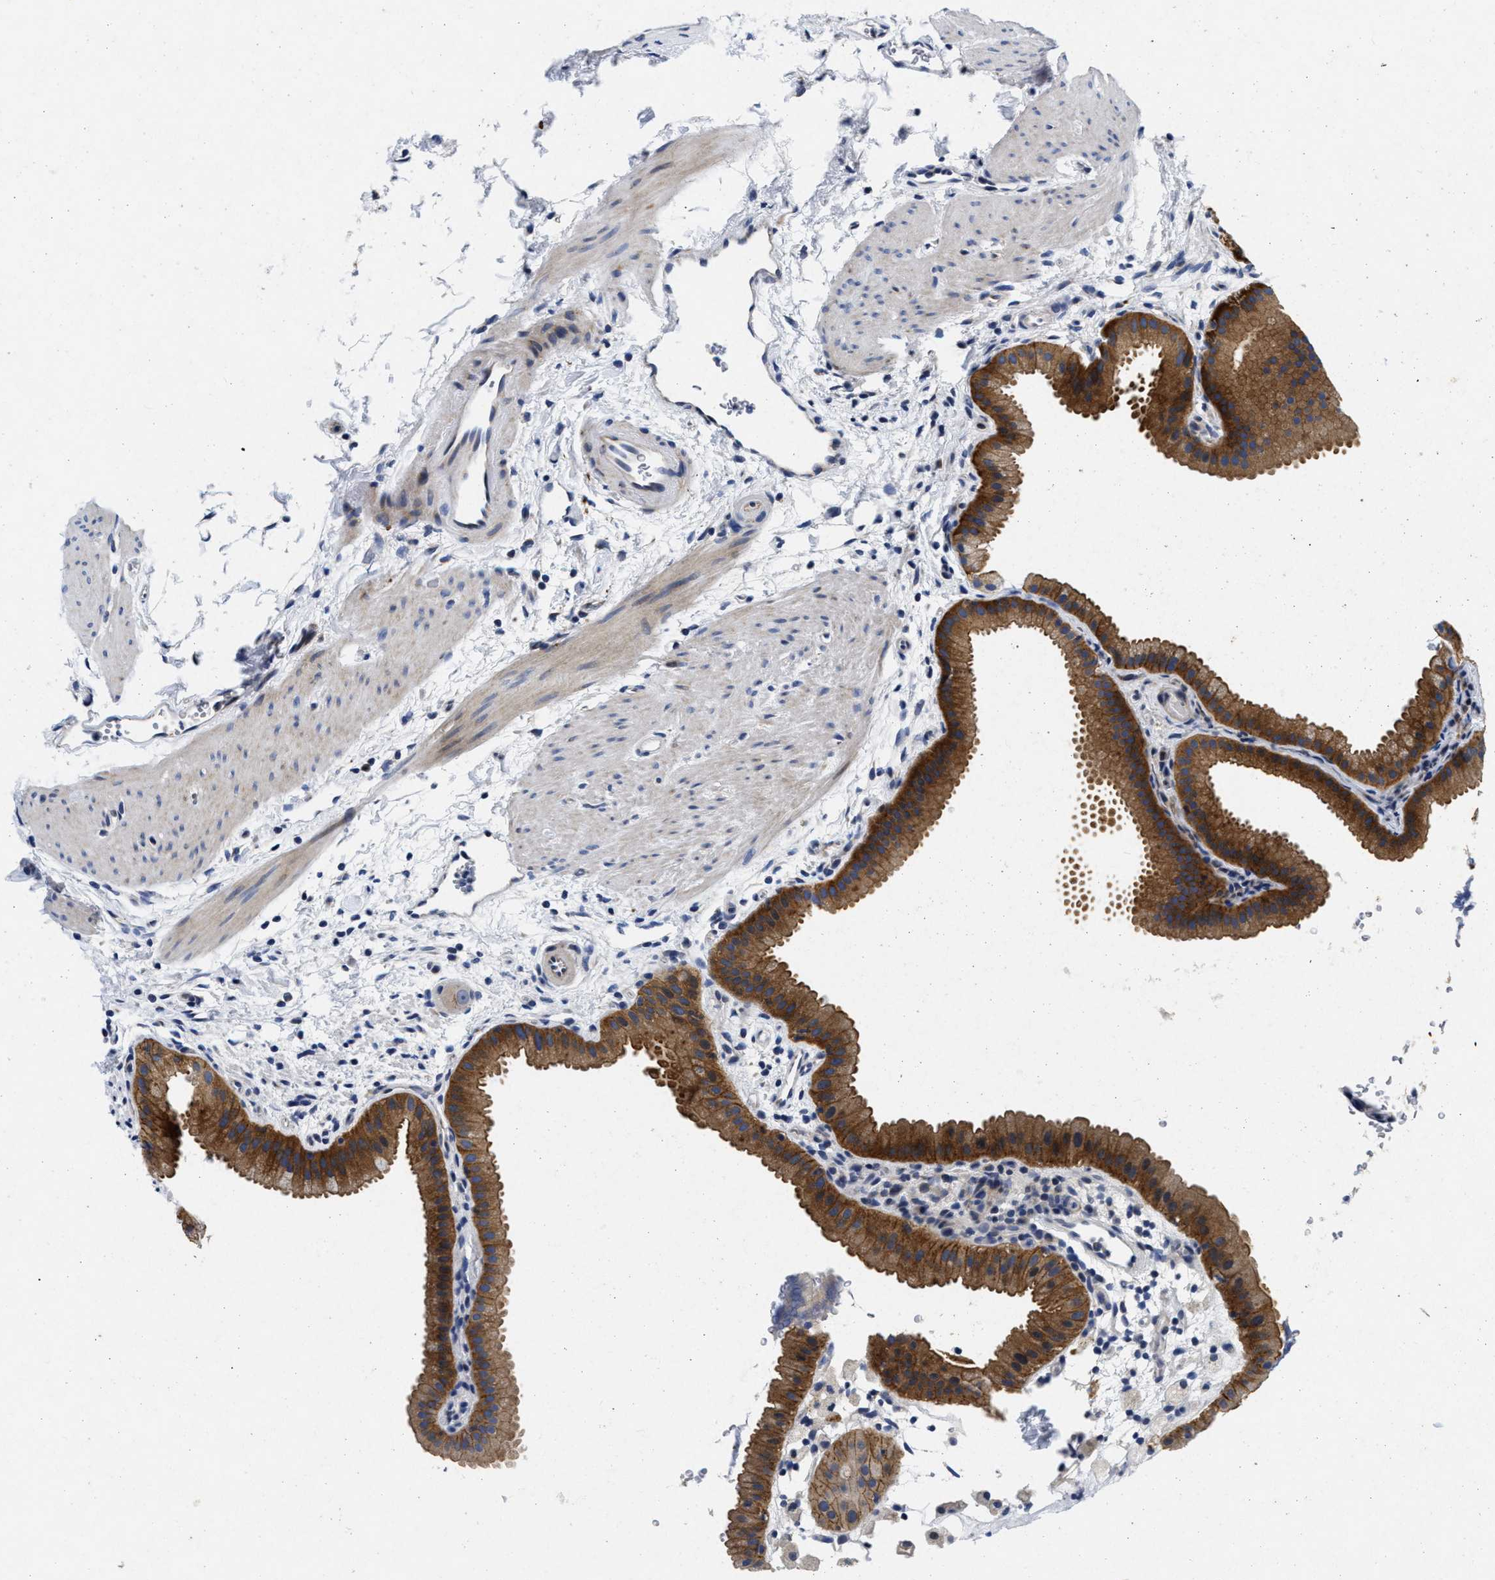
{"staining": {"intensity": "strong", "quantity": ">75%", "location": "cytoplasmic/membranous"}, "tissue": "gallbladder", "cell_type": "Glandular cells", "image_type": "normal", "snomed": [{"axis": "morphology", "description": "Normal tissue, NOS"}, {"axis": "topography", "description": "Gallbladder"}], "caption": "Strong cytoplasmic/membranous staining is seen in approximately >75% of glandular cells in unremarkable gallbladder.", "gene": "LAD1", "patient": {"sex": "female", "age": 64}}